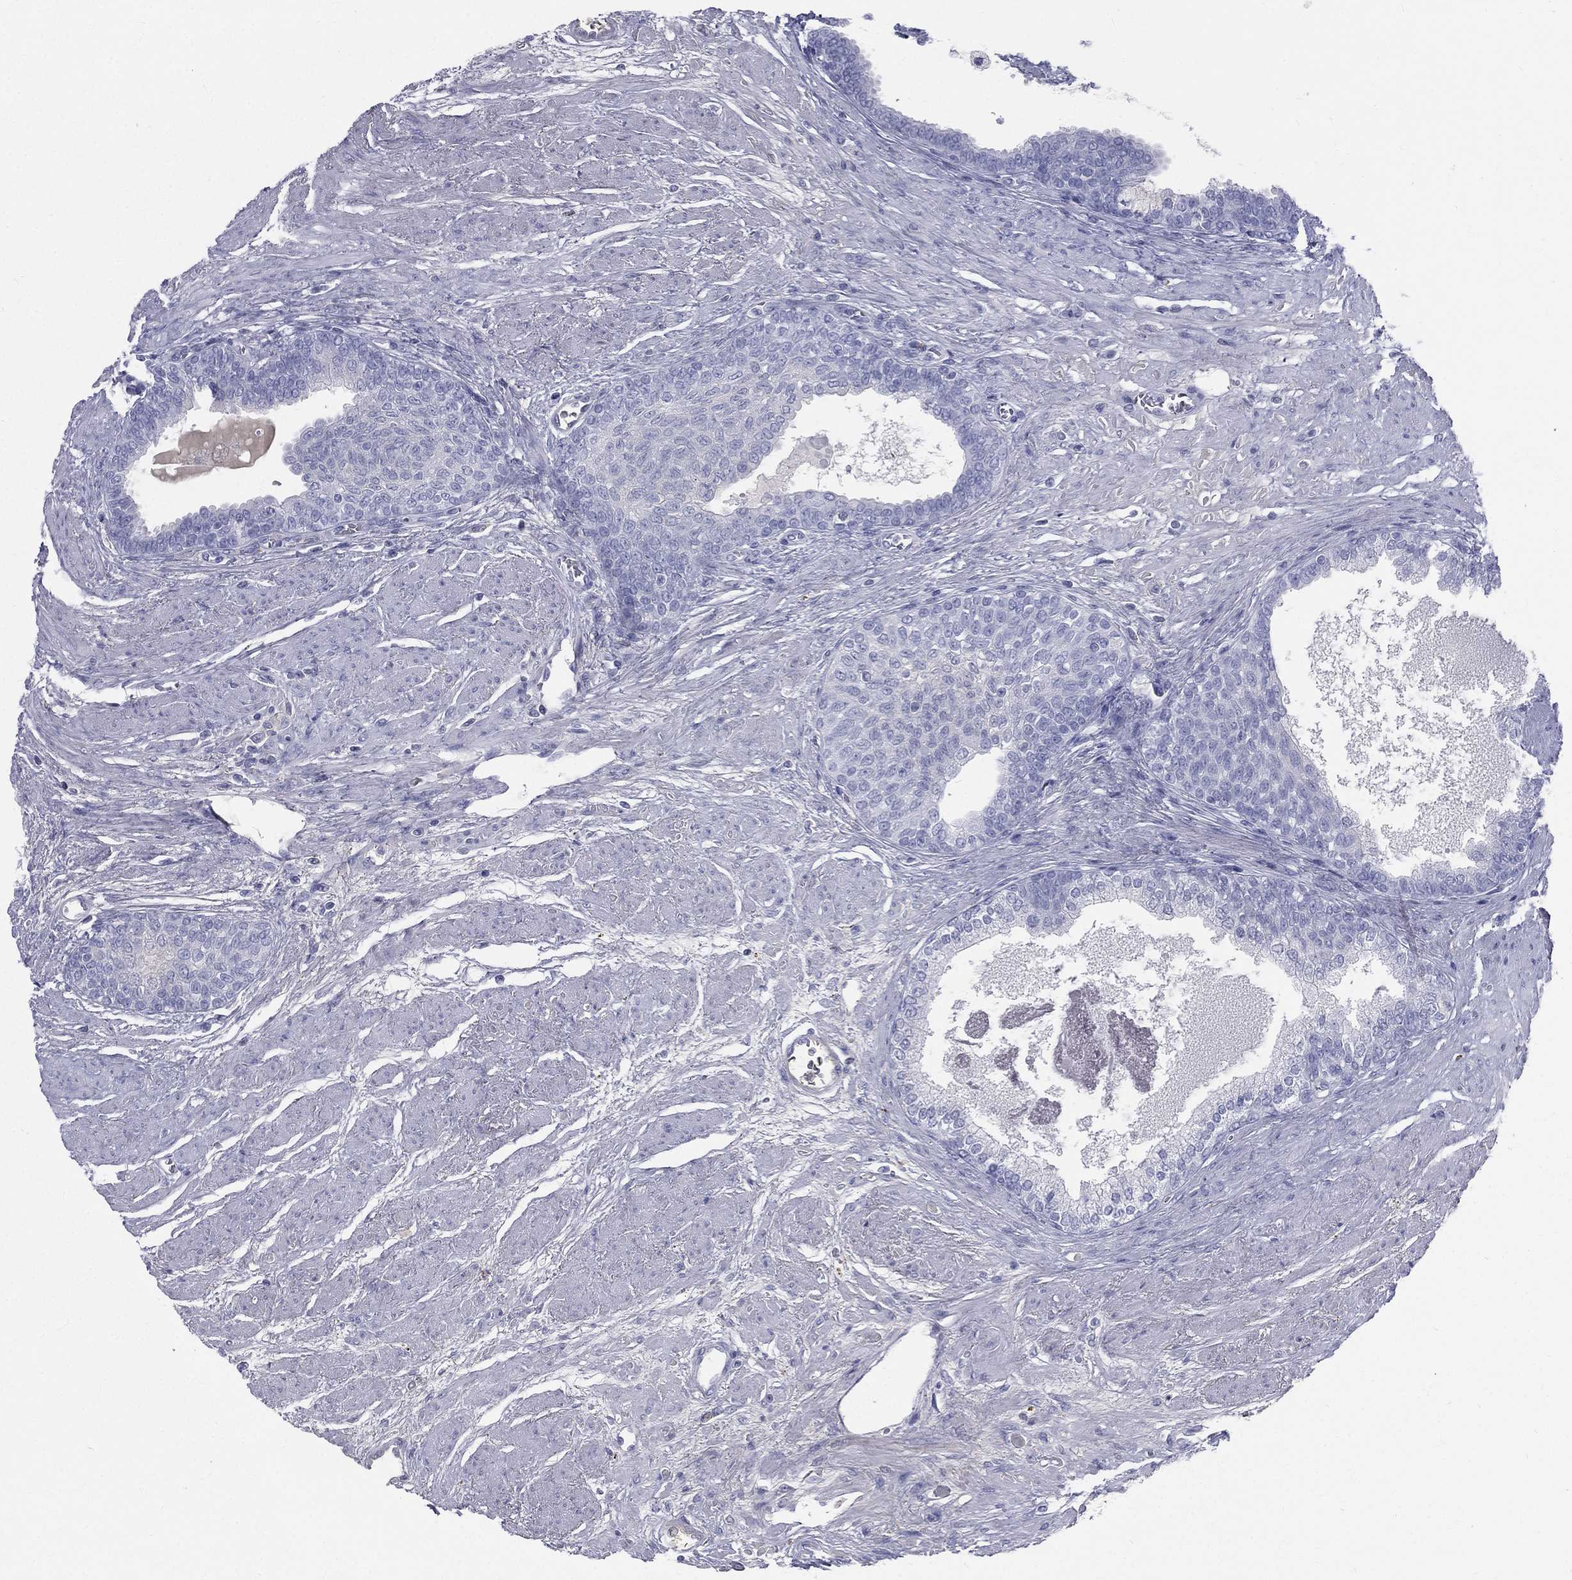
{"staining": {"intensity": "negative", "quantity": "none", "location": "none"}, "tissue": "prostate cancer", "cell_type": "Tumor cells", "image_type": "cancer", "snomed": [{"axis": "morphology", "description": "Adenocarcinoma, NOS"}, {"axis": "topography", "description": "Prostate and seminal vesicle, NOS"}, {"axis": "topography", "description": "Prostate"}], "caption": "IHC of human prostate adenocarcinoma demonstrates no positivity in tumor cells. (Stains: DAB (3,3'-diaminobenzidine) immunohistochemistry with hematoxylin counter stain, Microscopy: brightfield microscopy at high magnification).", "gene": "HP", "patient": {"sex": "male", "age": 62}}